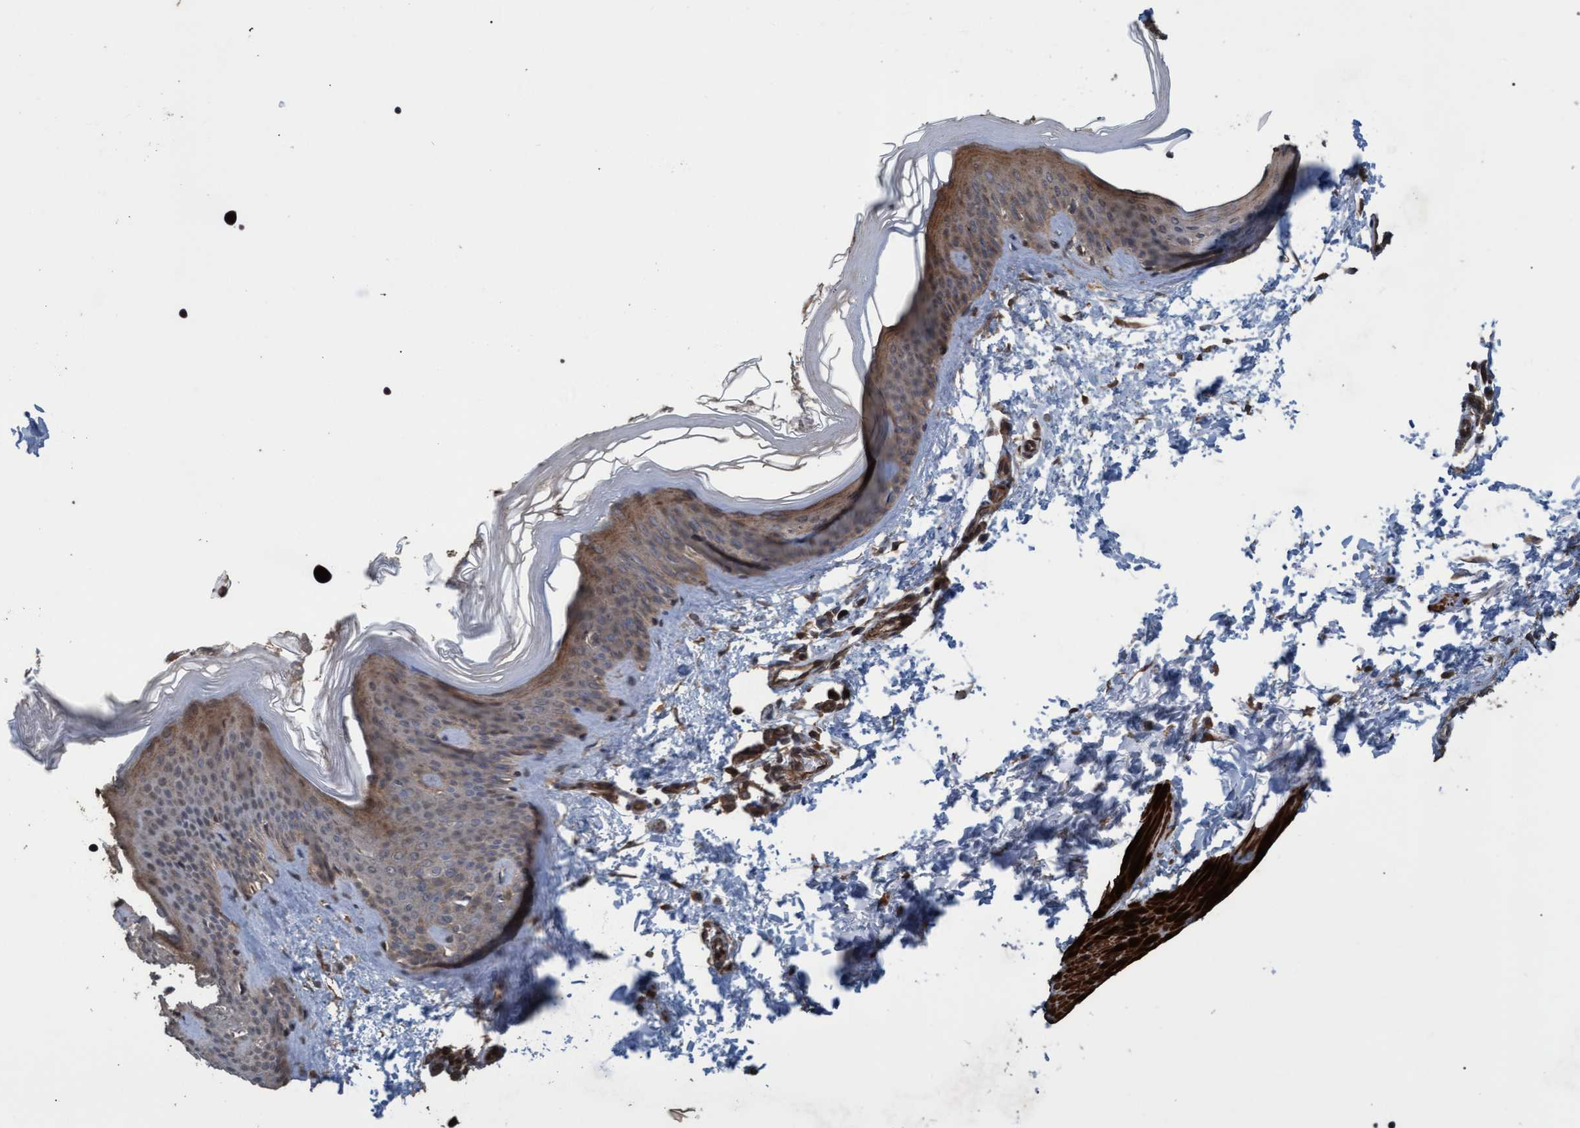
{"staining": {"intensity": "moderate", "quantity": ">75%", "location": "cytoplasmic/membranous"}, "tissue": "skin", "cell_type": "Fibroblasts", "image_type": "normal", "snomed": [{"axis": "morphology", "description": "Normal tissue, NOS"}, {"axis": "topography", "description": "Skin"}], "caption": "High-power microscopy captured an immunohistochemistry micrograph of benign skin, revealing moderate cytoplasmic/membranous positivity in approximately >75% of fibroblasts. (IHC, brightfield microscopy, high magnification).", "gene": "GGT6", "patient": {"sex": "female", "age": 27}}